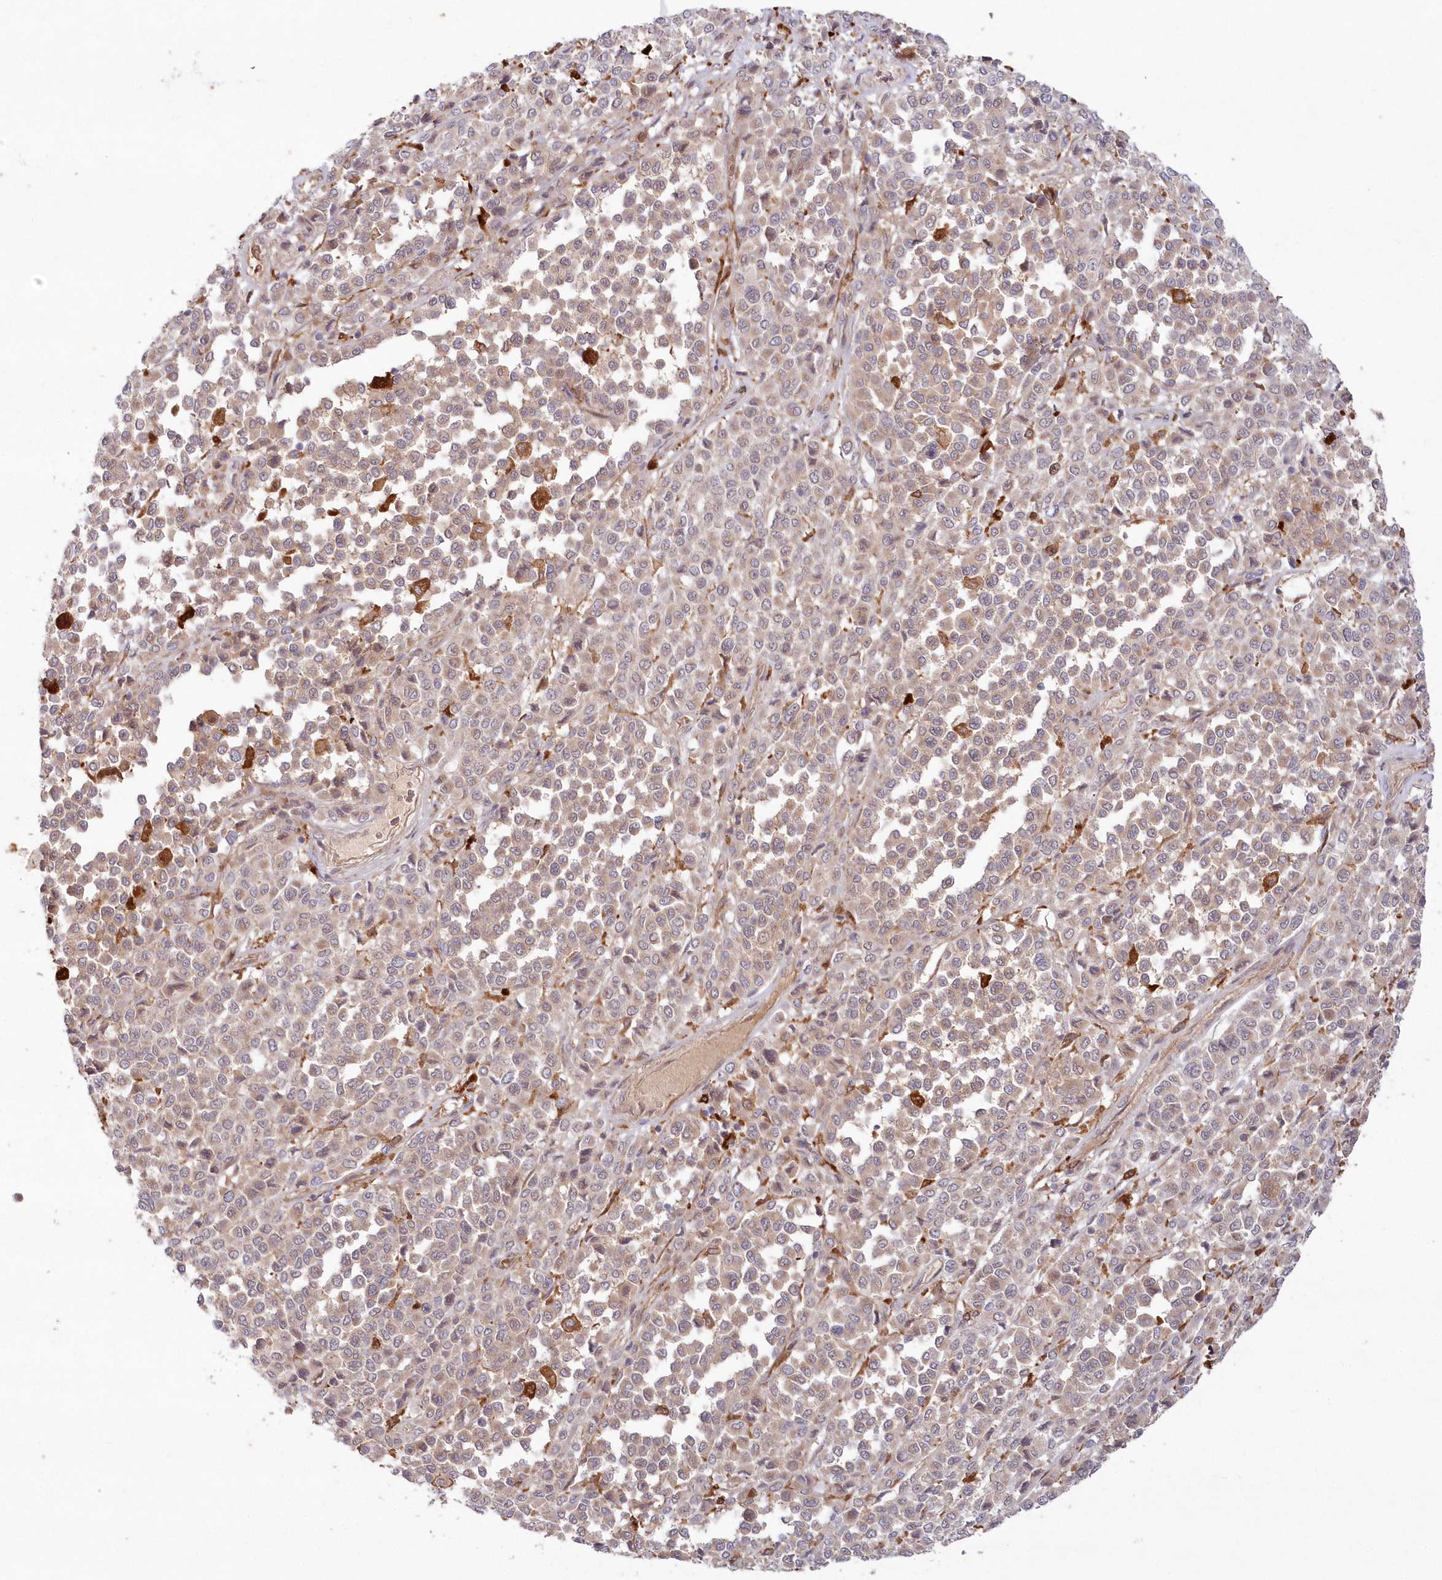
{"staining": {"intensity": "strong", "quantity": "<25%", "location": "cytoplasmic/membranous"}, "tissue": "melanoma", "cell_type": "Tumor cells", "image_type": "cancer", "snomed": [{"axis": "morphology", "description": "Malignant melanoma, Metastatic site"}, {"axis": "topography", "description": "Pancreas"}], "caption": "High-power microscopy captured an IHC image of malignant melanoma (metastatic site), revealing strong cytoplasmic/membranous positivity in approximately <25% of tumor cells.", "gene": "GBE1", "patient": {"sex": "female", "age": 30}}